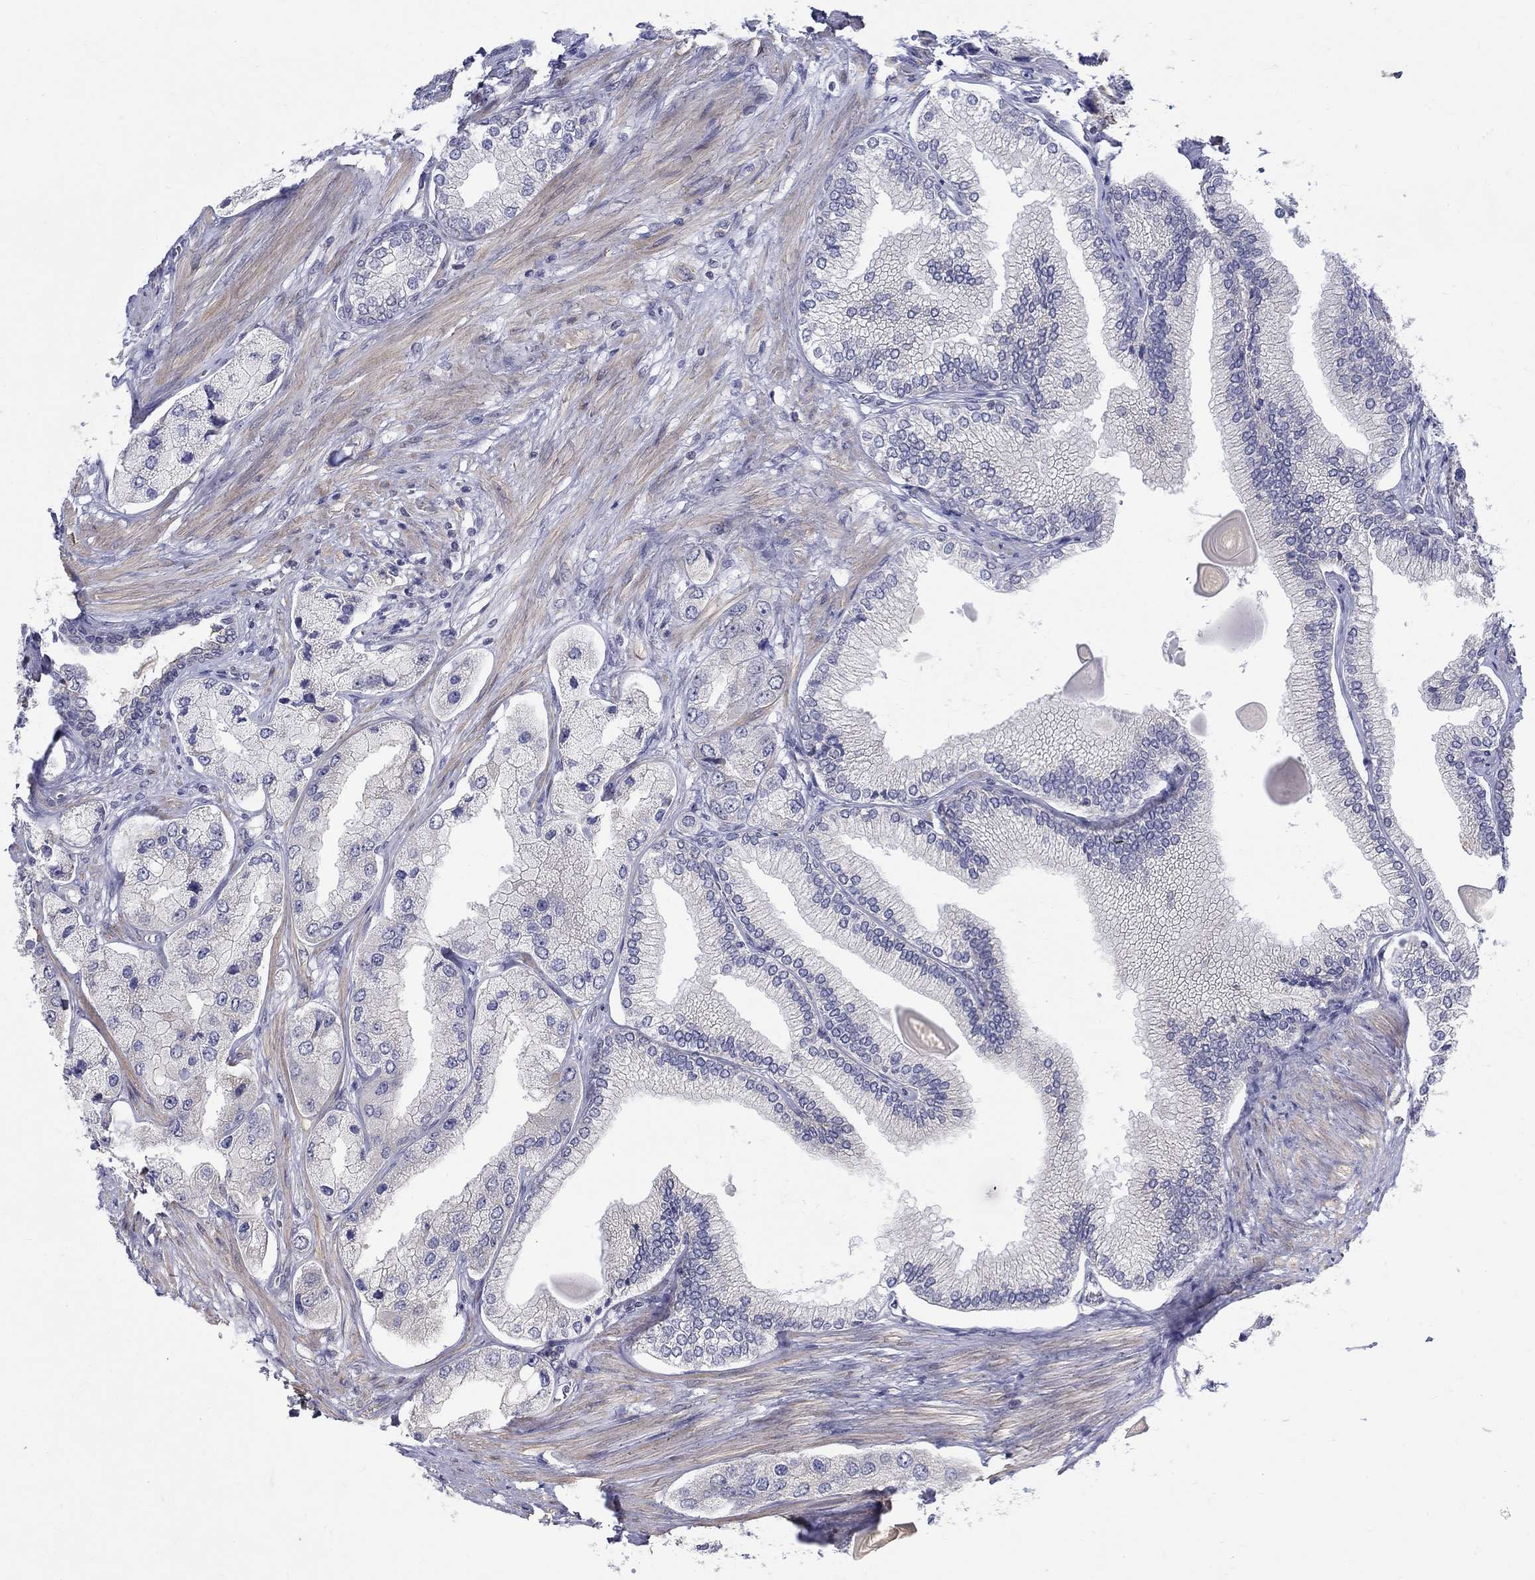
{"staining": {"intensity": "weak", "quantity": "<25%", "location": "cytoplasmic/membranous"}, "tissue": "prostate cancer", "cell_type": "Tumor cells", "image_type": "cancer", "snomed": [{"axis": "morphology", "description": "Adenocarcinoma, Low grade"}, {"axis": "topography", "description": "Prostate"}], "caption": "This is a image of immunohistochemistry staining of adenocarcinoma (low-grade) (prostate), which shows no expression in tumor cells.", "gene": "ABCA4", "patient": {"sex": "male", "age": 69}}